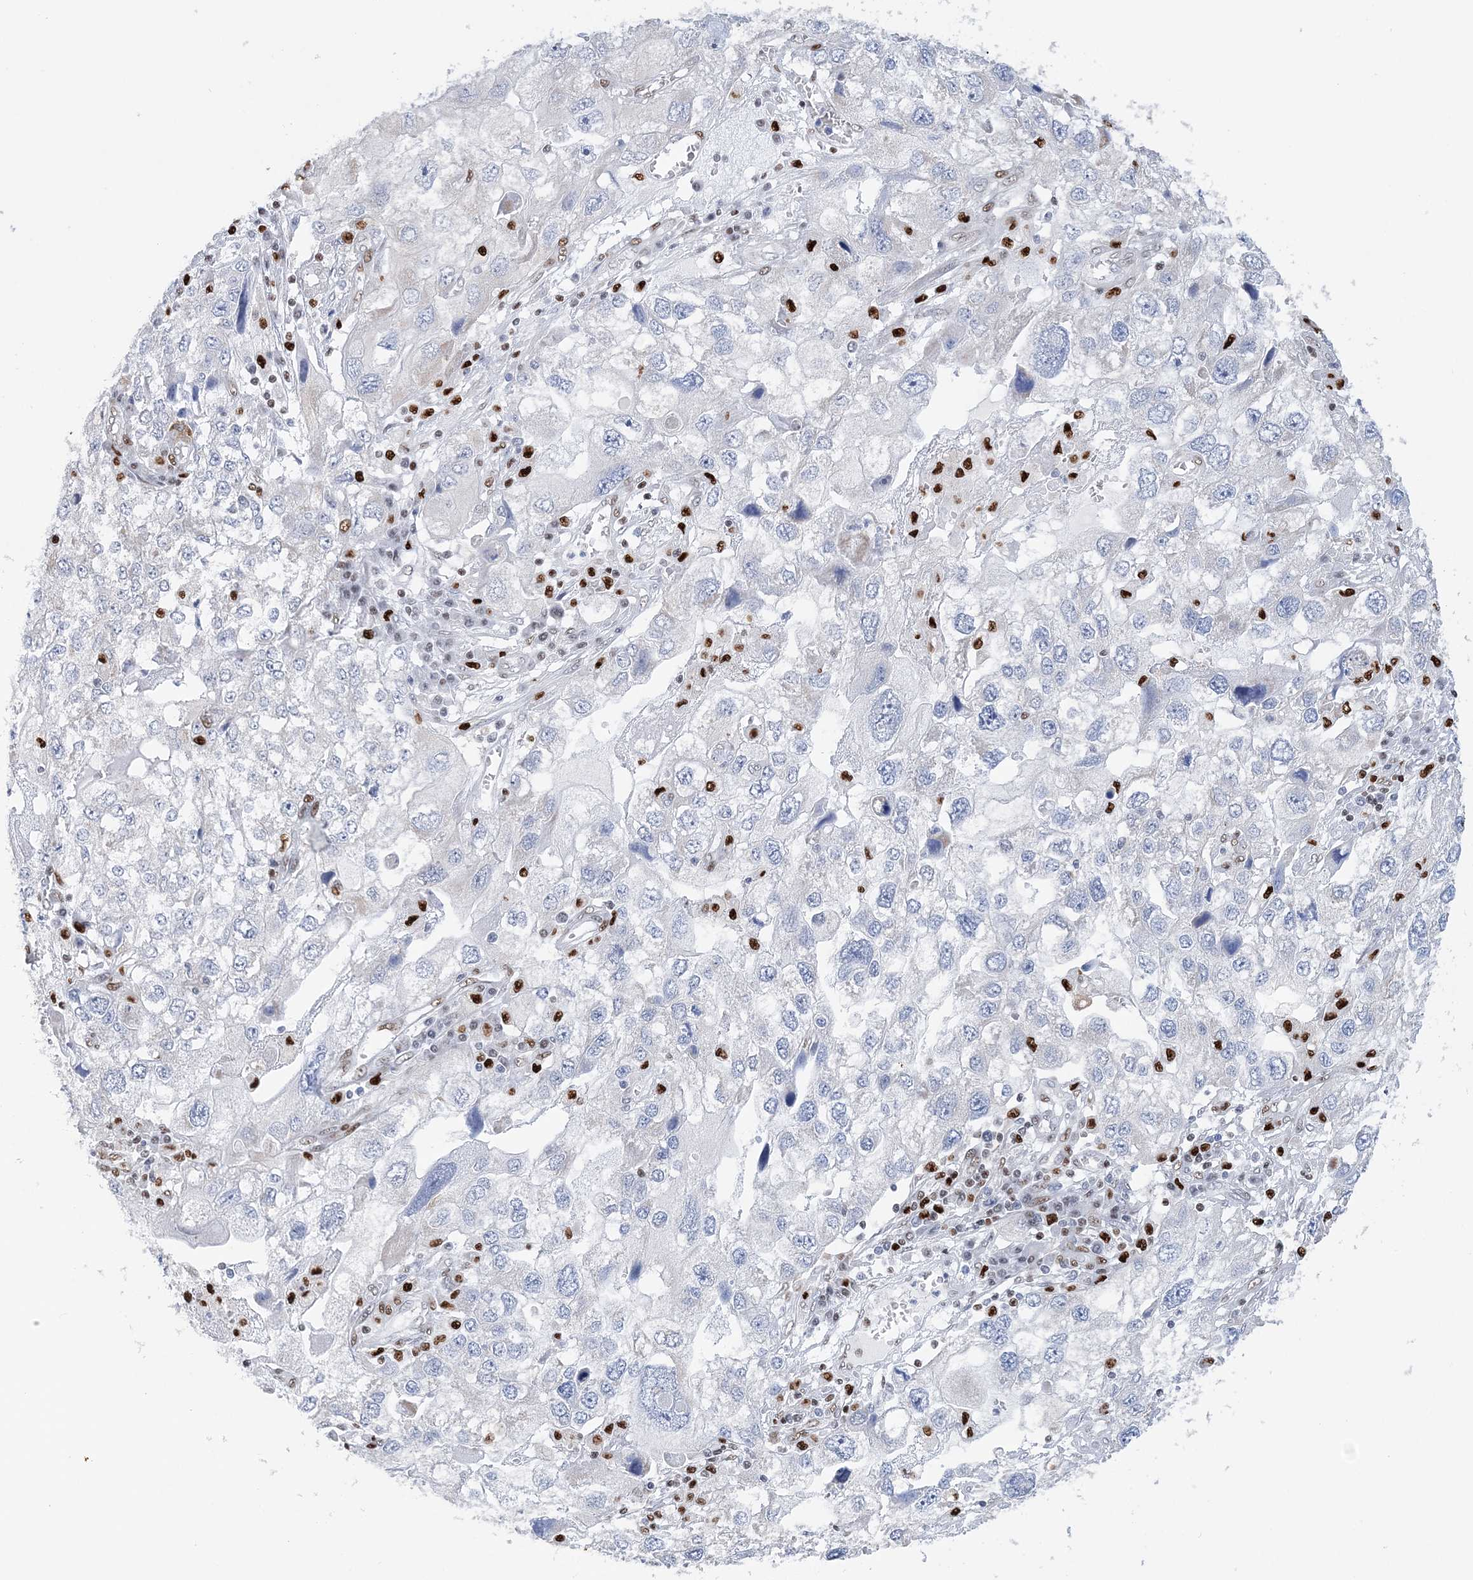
{"staining": {"intensity": "negative", "quantity": "none", "location": "none"}, "tissue": "endometrial cancer", "cell_type": "Tumor cells", "image_type": "cancer", "snomed": [{"axis": "morphology", "description": "Adenocarcinoma, NOS"}, {"axis": "topography", "description": "Endometrium"}], "caption": "Endometrial cancer (adenocarcinoma) was stained to show a protein in brown. There is no significant staining in tumor cells.", "gene": "NIT2", "patient": {"sex": "female", "age": 49}}